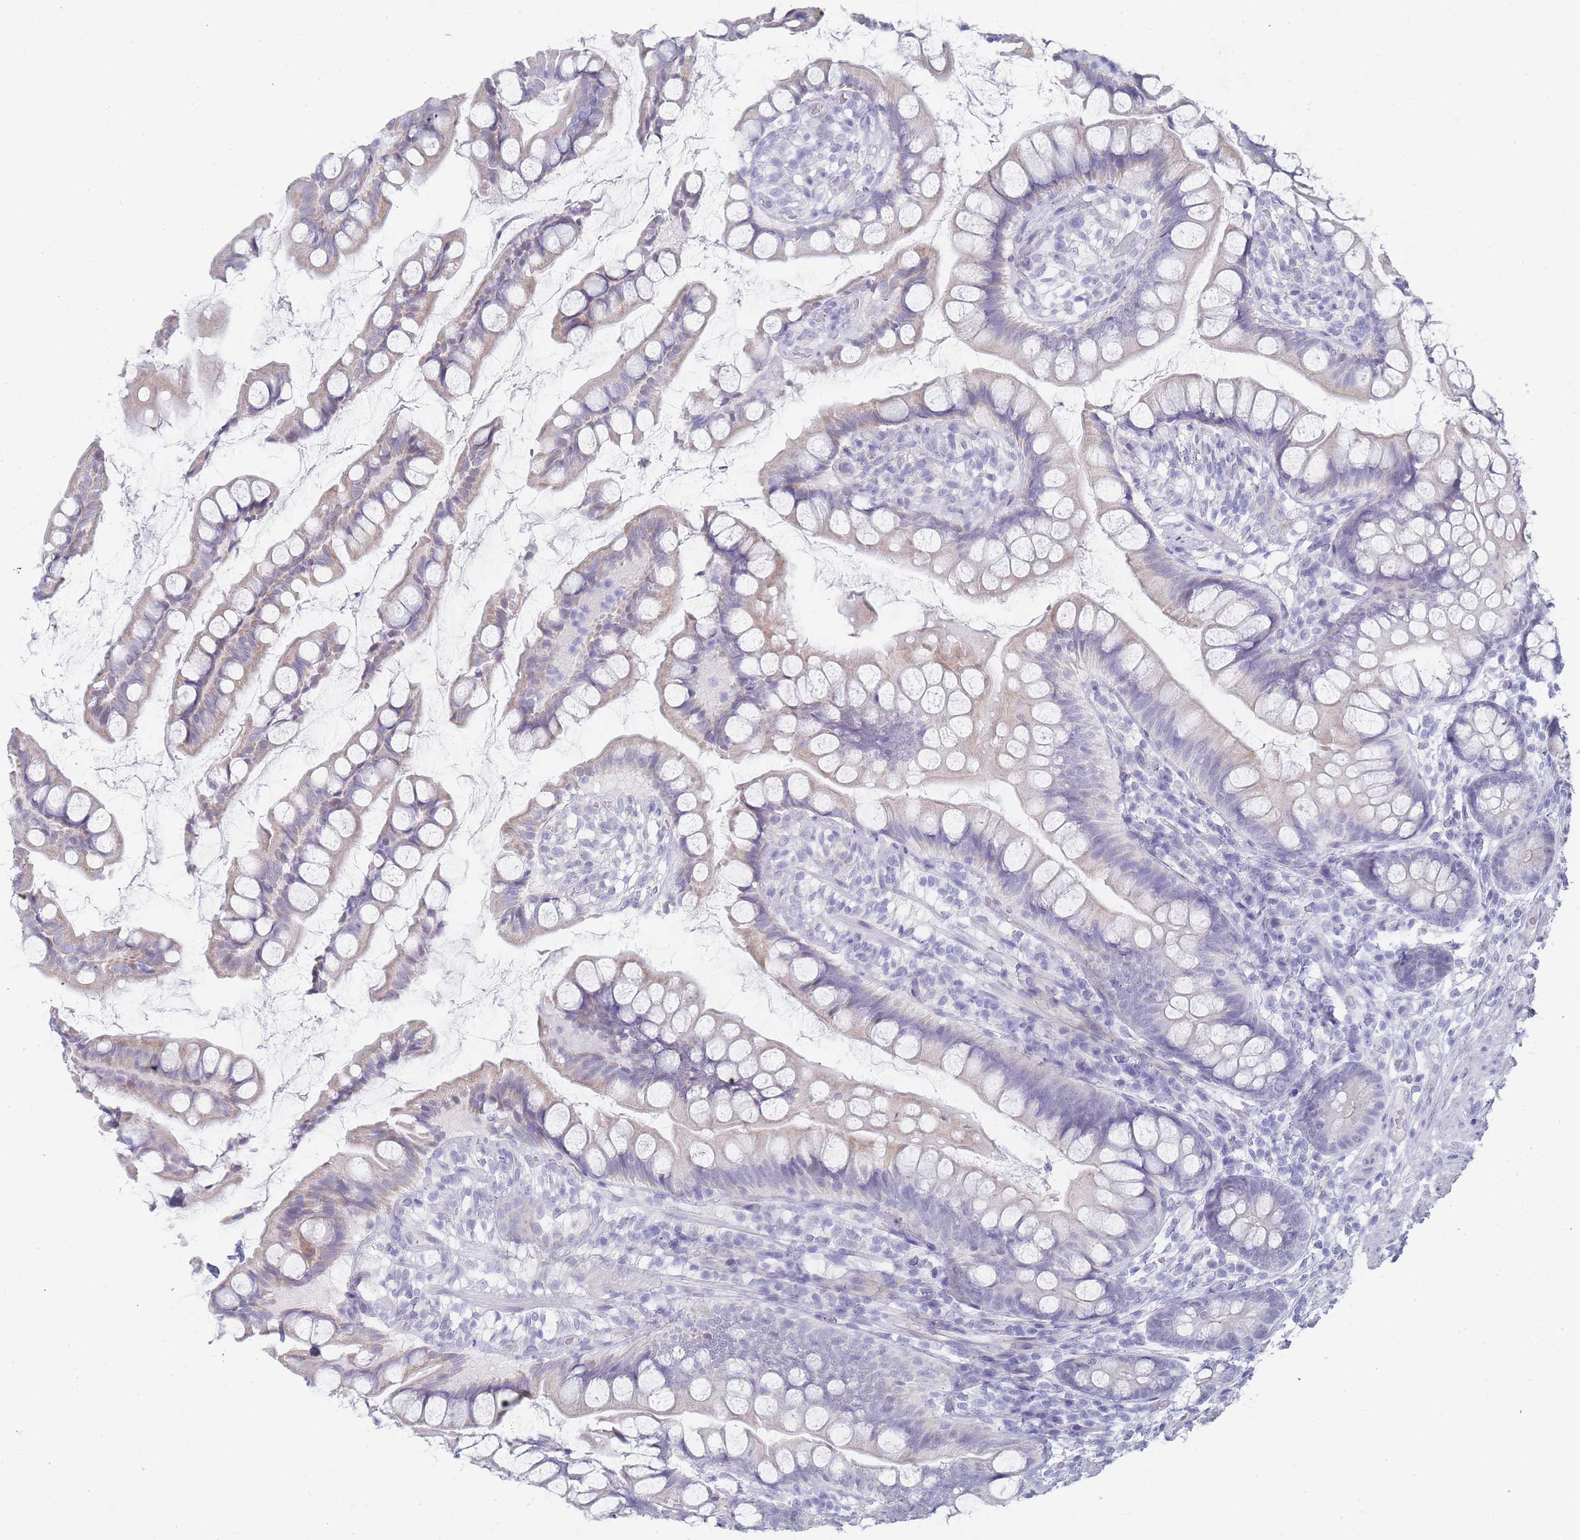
{"staining": {"intensity": "negative", "quantity": "none", "location": "none"}, "tissue": "small intestine", "cell_type": "Glandular cells", "image_type": "normal", "snomed": [{"axis": "morphology", "description": "Normal tissue, NOS"}, {"axis": "topography", "description": "Small intestine"}], "caption": "IHC histopathology image of unremarkable small intestine stained for a protein (brown), which exhibits no positivity in glandular cells. Nuclei are stained in blue.", "gene": "IMPG1", "patient": {"sex": "male", "age": 70}}